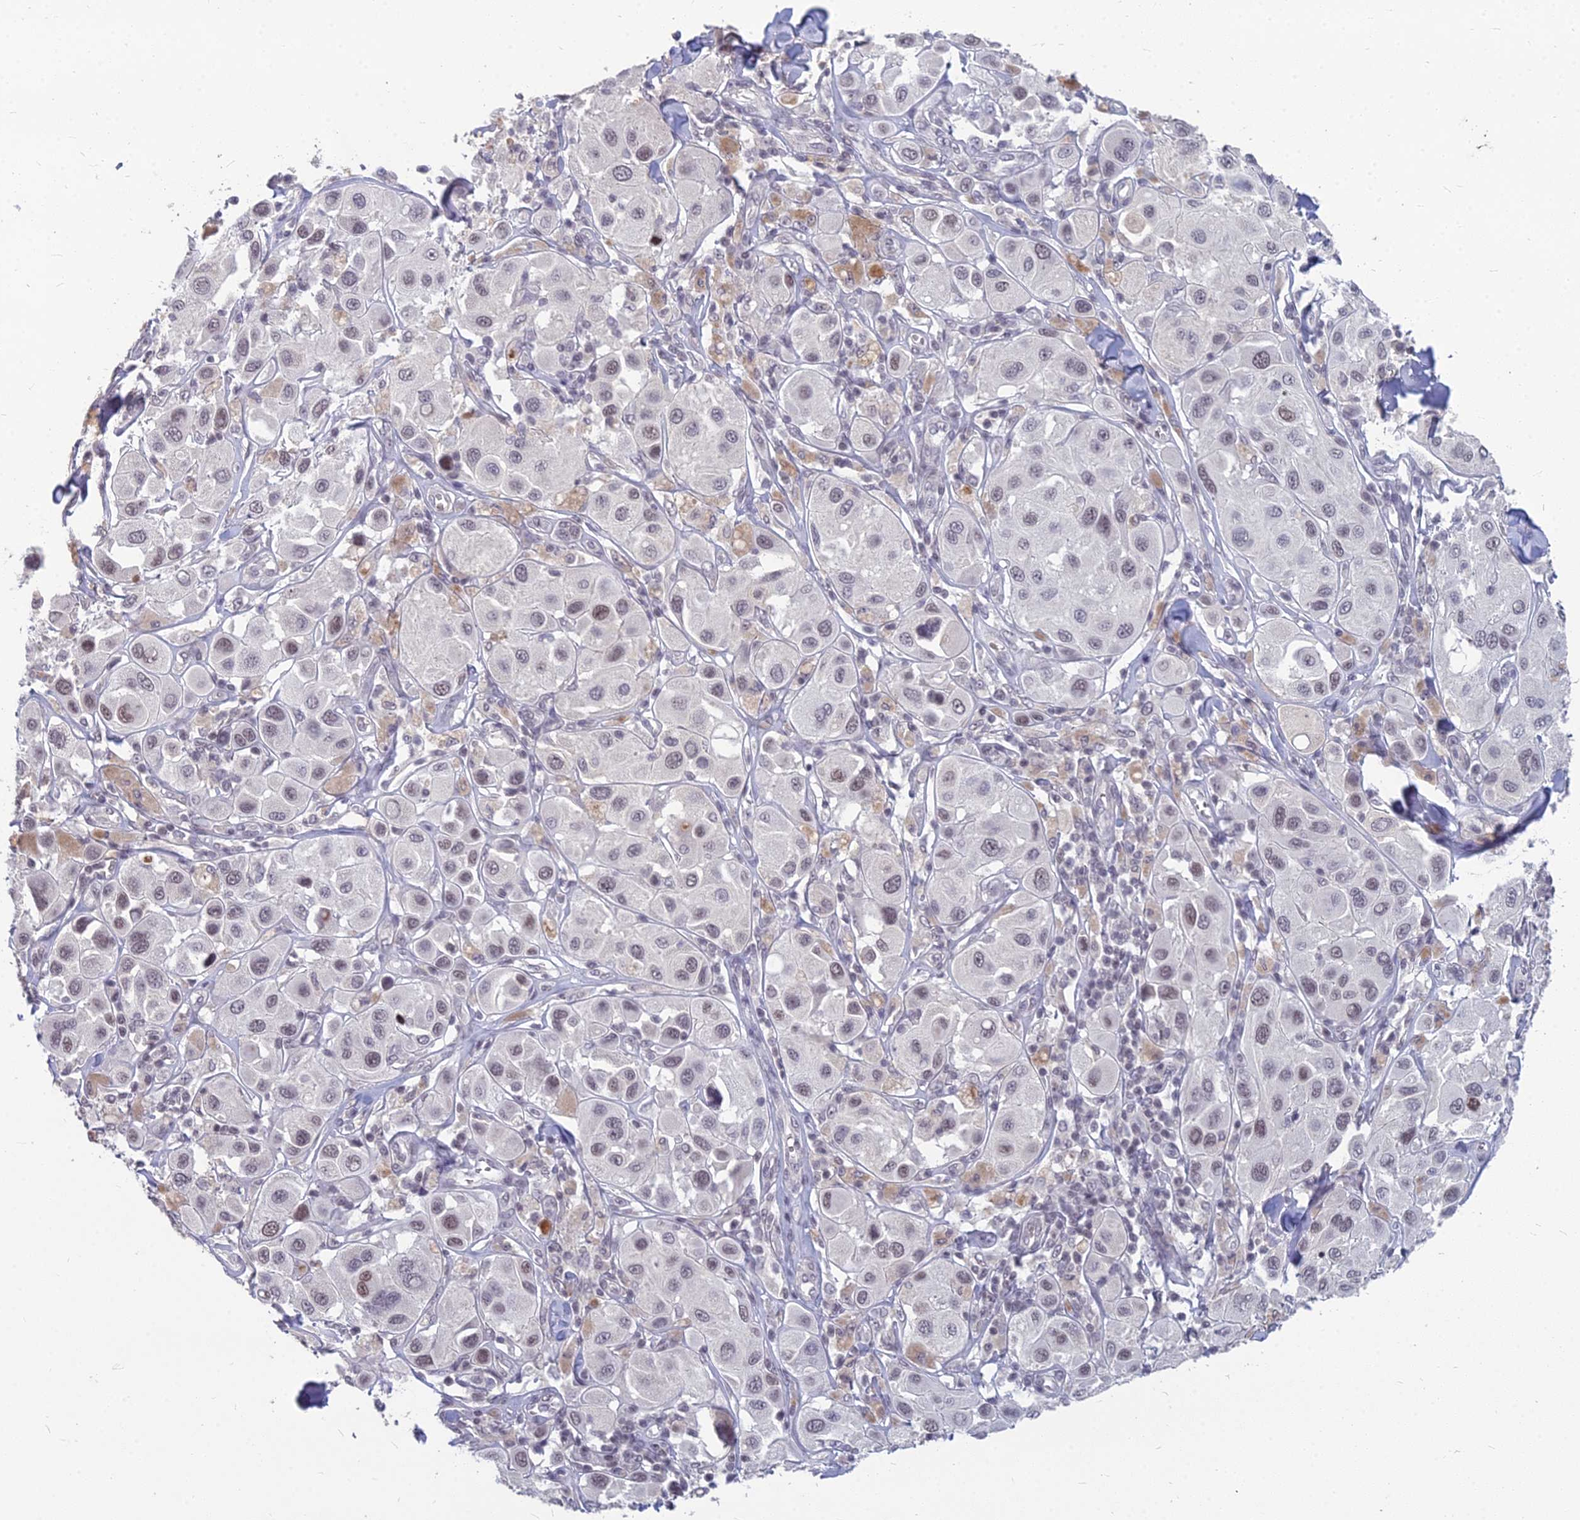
{"staining": {"intensity": "moderate", "quantity": "25%-75%", "location": "nuclear"}, "tissue": "melanoma", "cell_type": "Tumor cells", "image_type": "cancer", "snomed": [{"axis": "morphology", "description": "Malignant melanoma, Metastatic site"}, {"axis": "topography", "description": "Skin"}], "caption": "Immunohistochemistry of human melanoma exhibits medium levels of moderate nuclear staining in about 25%-75% of tumor cells. (IHC, brightfield microscopy, high magnification).", "gene": "KAT7", "patient": {"sex": "male", "age": 41}}